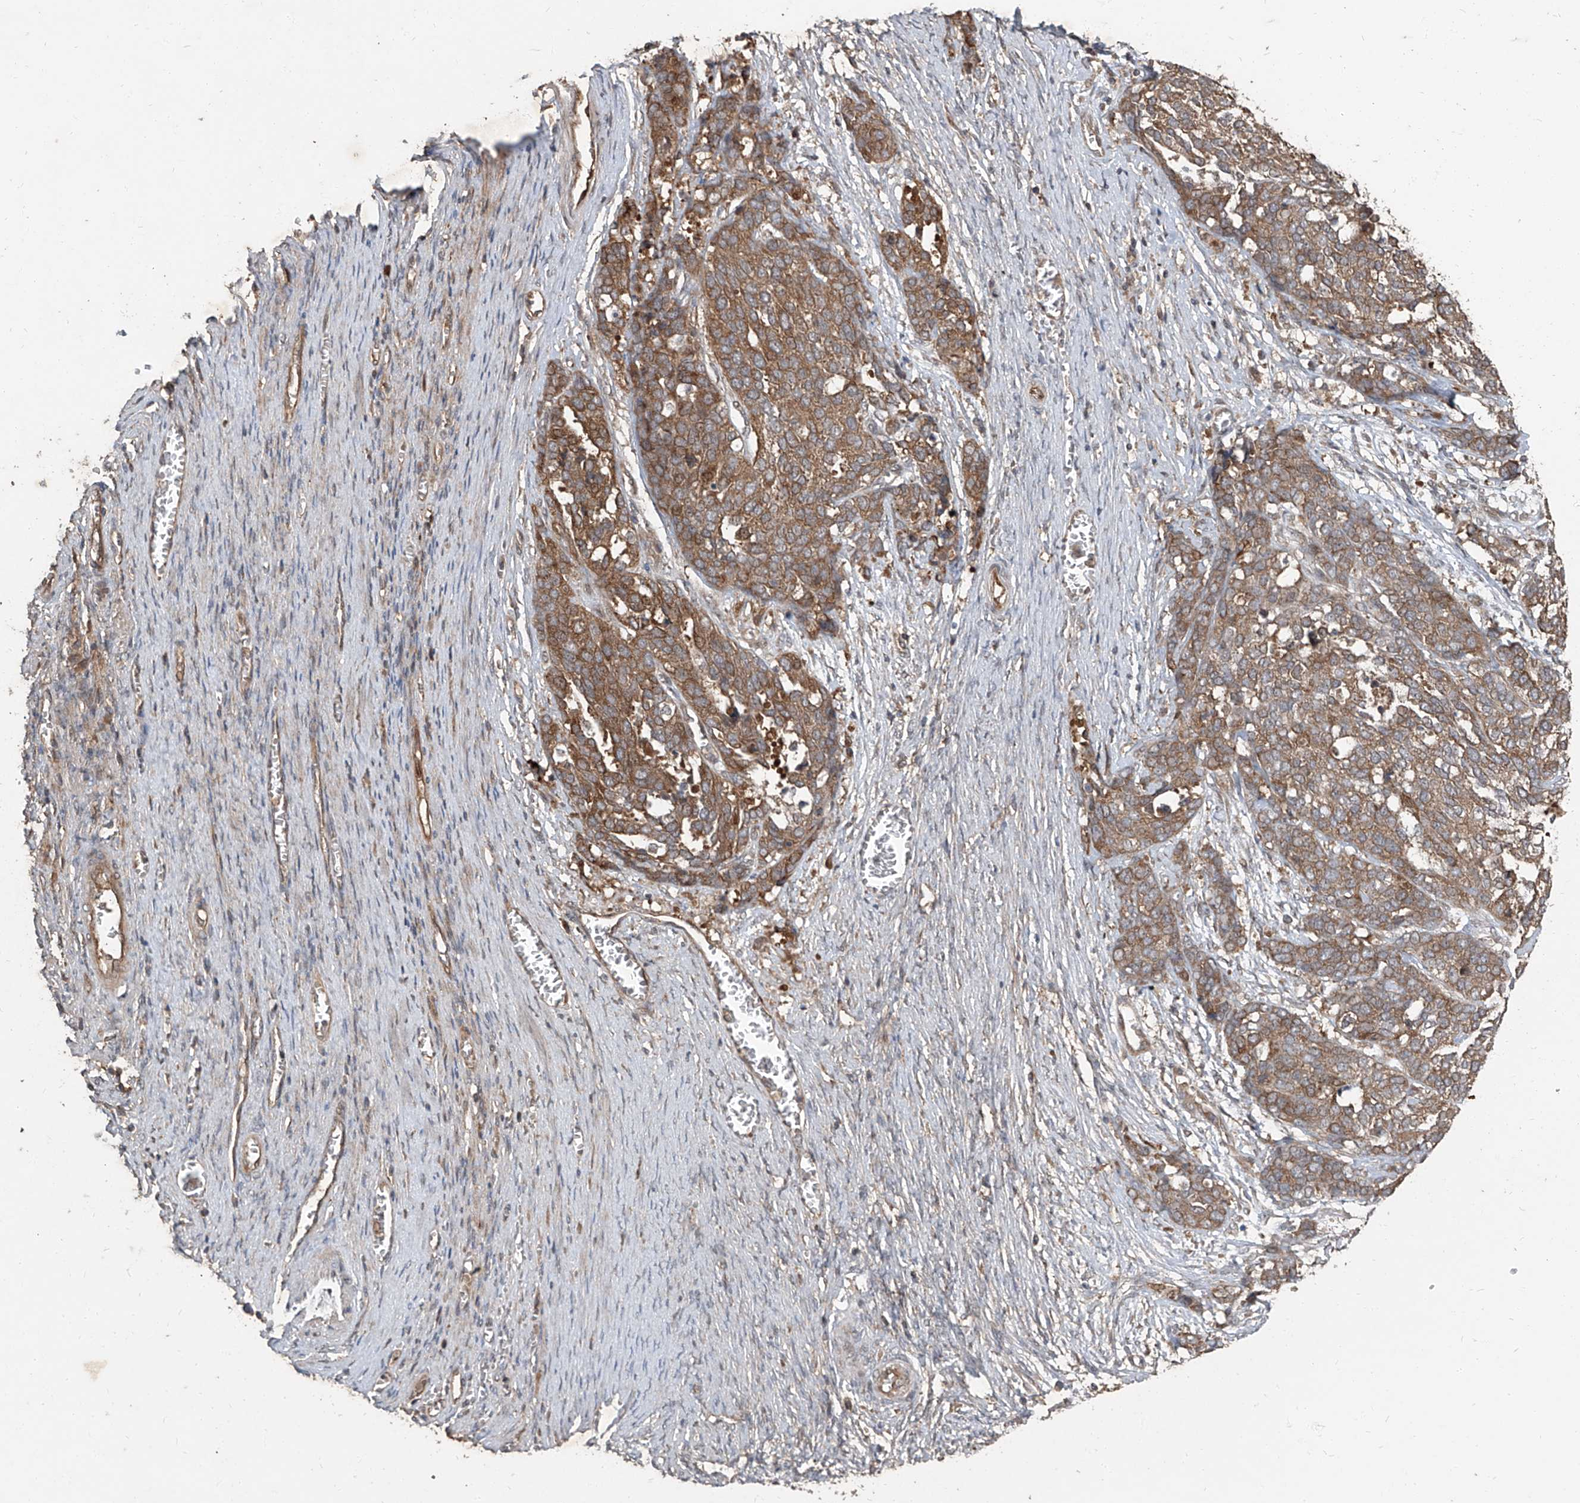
{"staining": {"intensity": "moderate", "quantity": ">75%", "location": "cytoplasmic/membranous"}, "tissue": "ovarian cancer", "cell_type": "Tumor cells", "image_type": "cancer", "snomed": [{"axis": "morphology", "description": "Cystadenocarcinoma, serous, NOS"}, {"axis": "topography", "description": "Ovary"}], "caption": "A photomicrograph showing moderate cytoplasmic/membranous expression in about >75% of tumor cells in ovarian serous cystadenocarcinoma, as visualized by brown immunohistochemical staining.", "gene": "CCN1", "patient": {"sex": "female", "age": 44}}